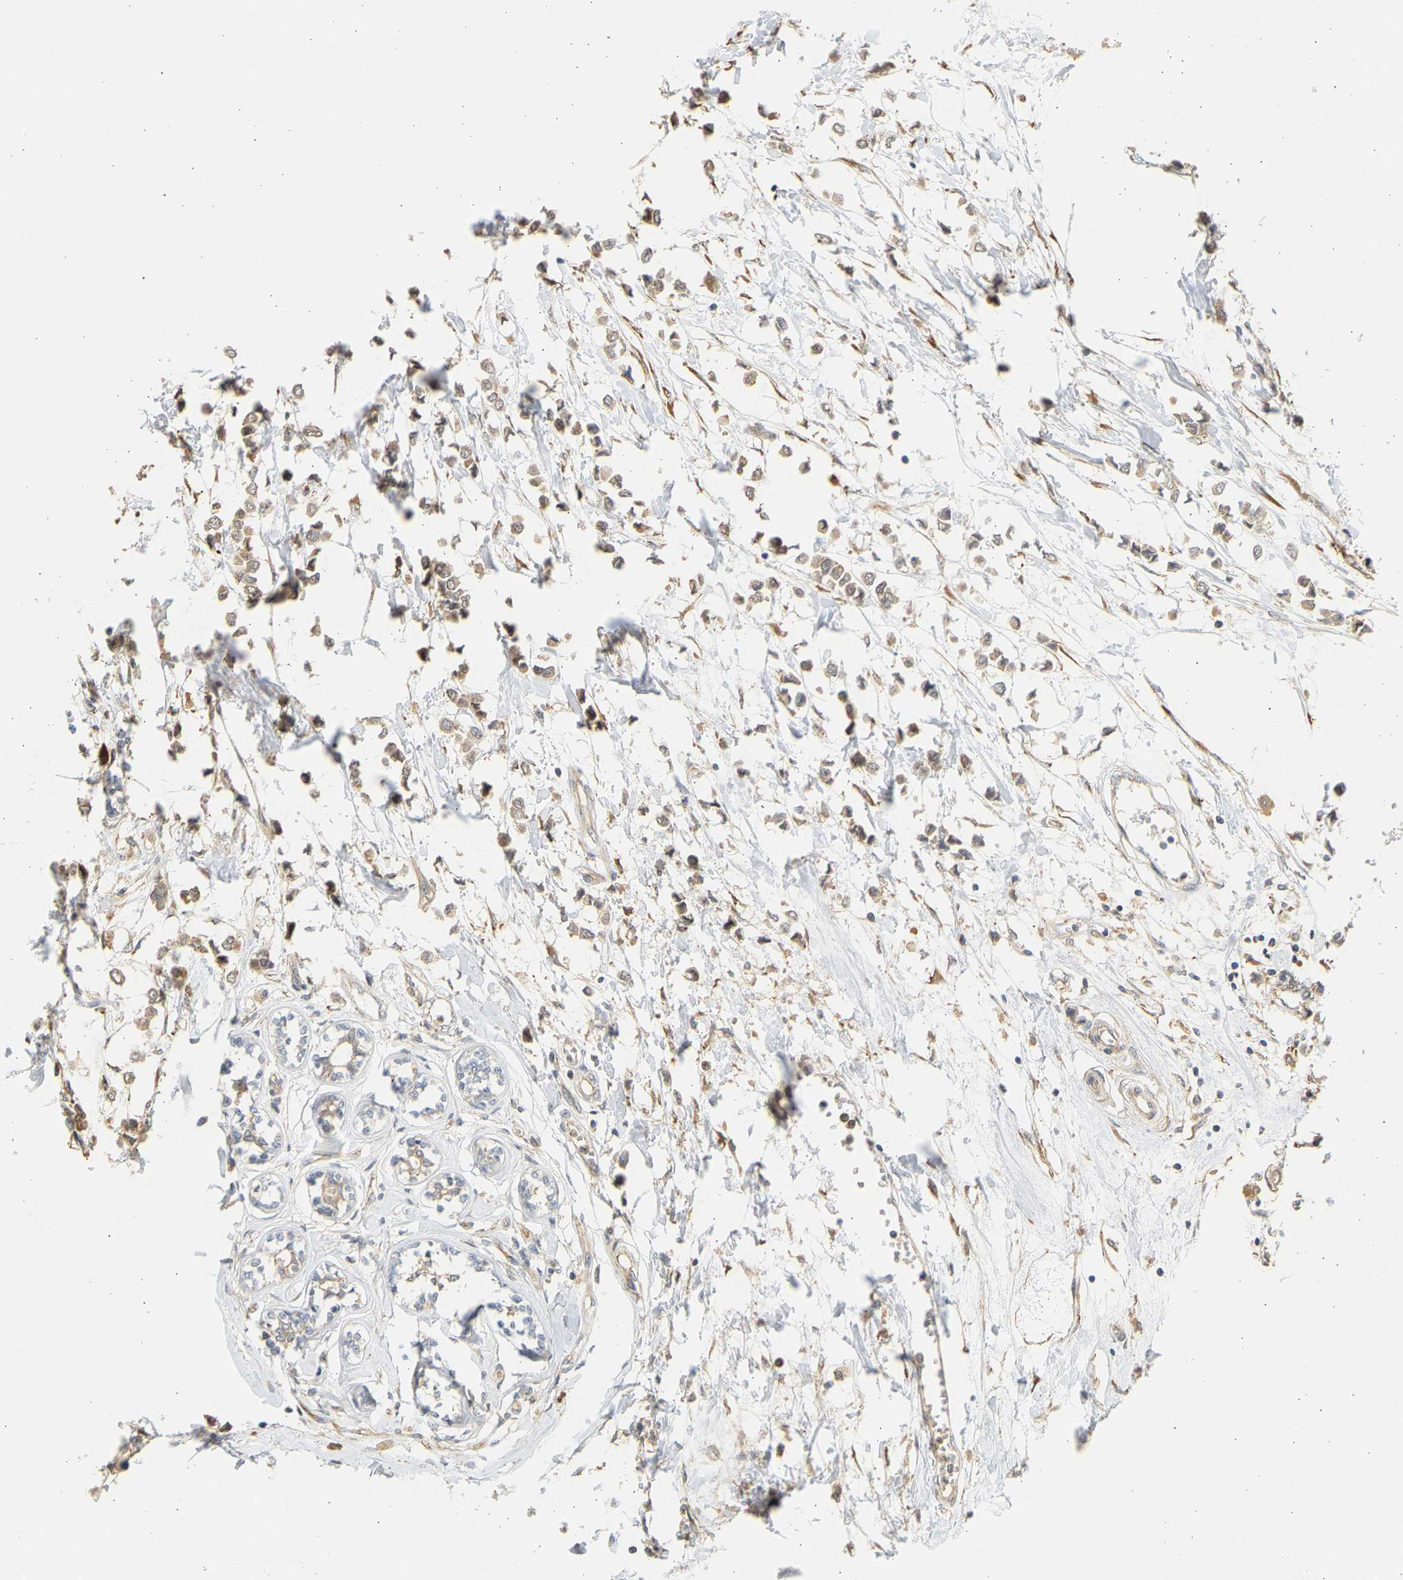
{"staining": {"intensity": "weak", "quantity": ">75%", "location": "cytoplasmic/membranous"}, "tissue": "breast cancer", "cell_type": "Tumor cells", "image_type": "cancer", "snomed": [{"axis": "morphology", "description": "Lobular carcinoma"}, {"axis": "topography", "description": "Breast"}], "caption": "Immunohistochemical staining of lobular carcinoma (breast) displays low levels of weak cytoplasmic/membranous protein staining in about >75% of tumor cells.", "gene": "B4GALT6", "patient": {"sex": "female", "age": 51}}